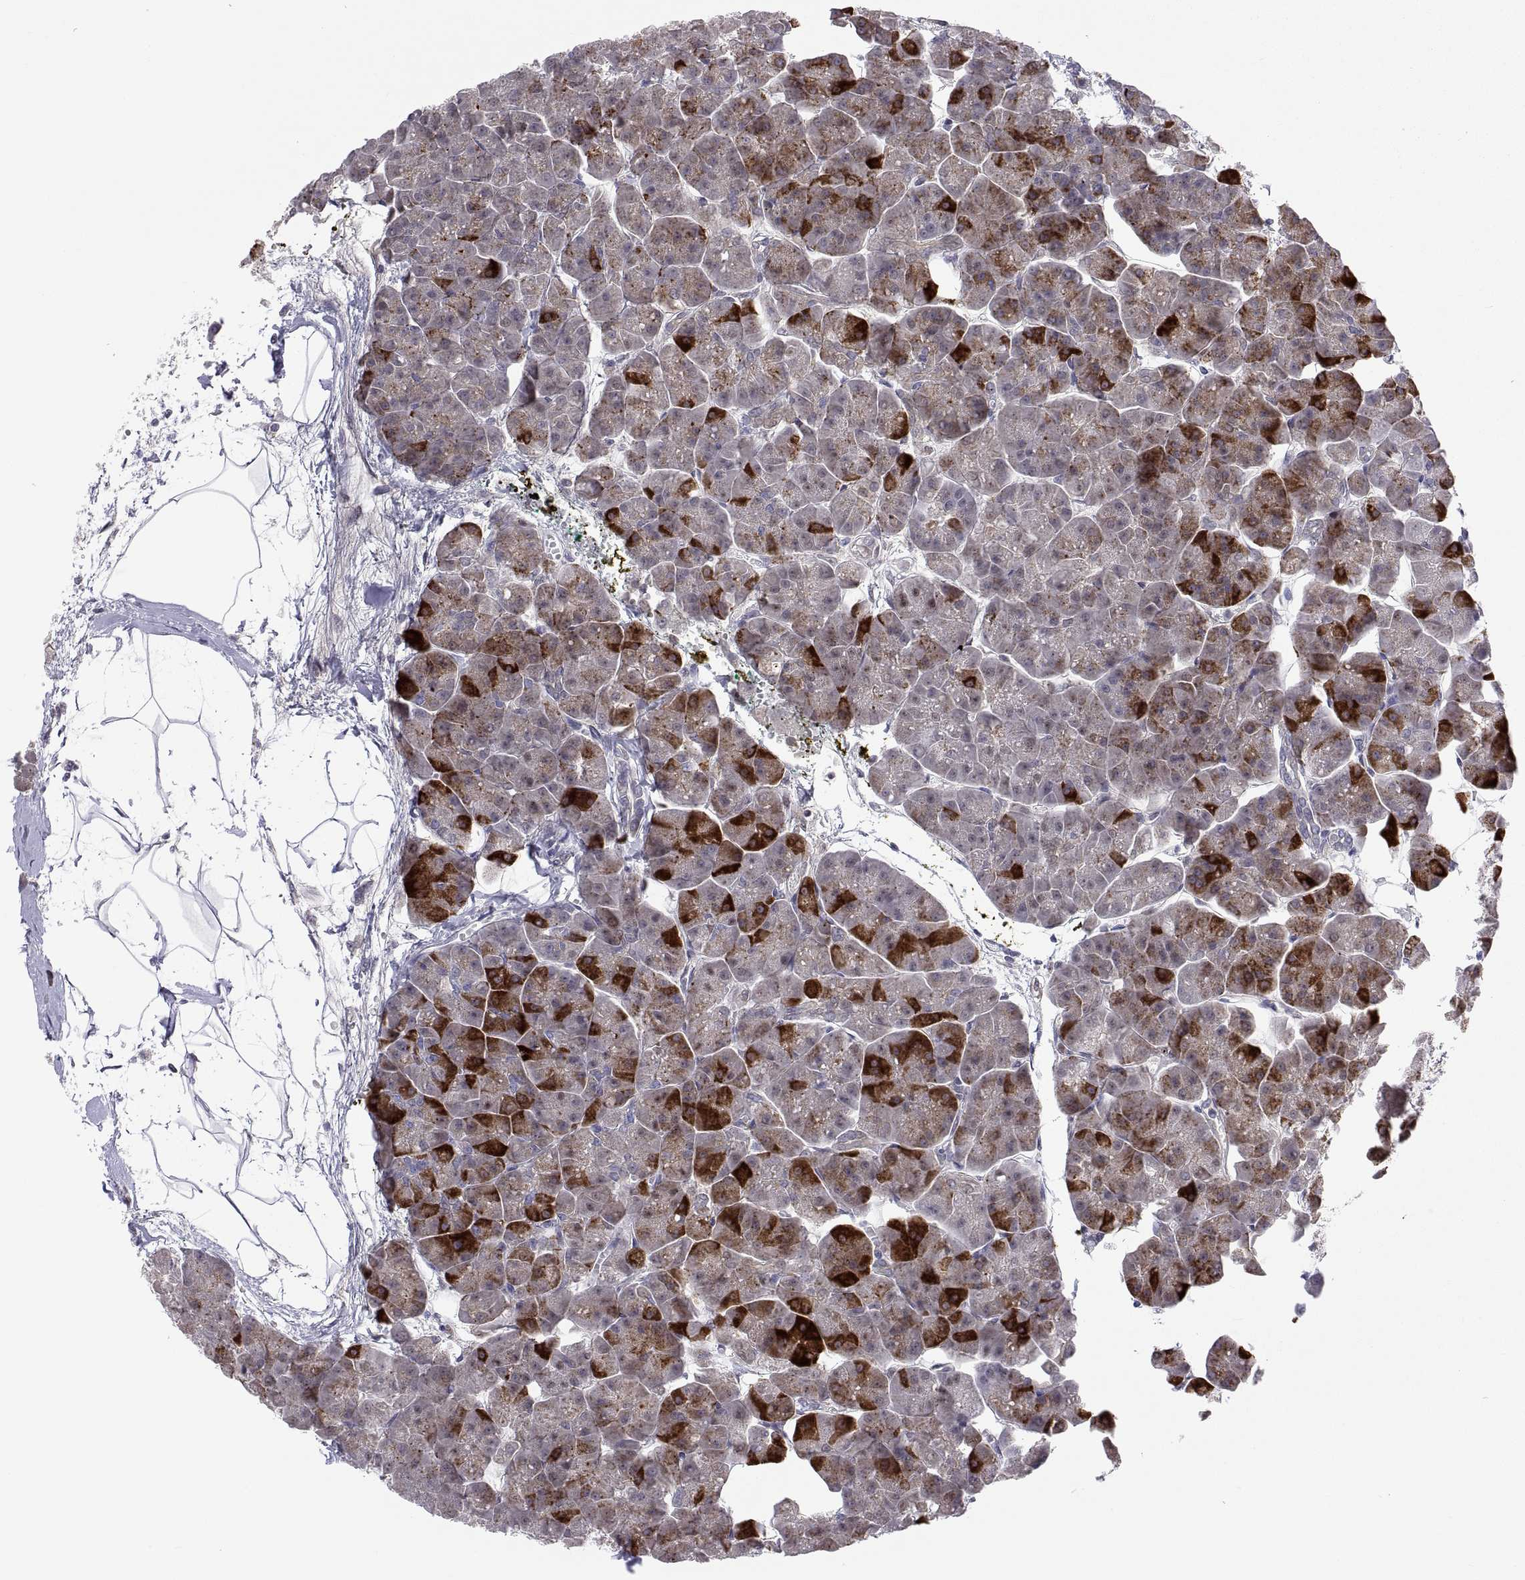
{"staining": {"intensity": "strong", "quantity": "25%-75%", "location": "cytoplasmic/membranous"}, "tissue": "pancreas", "cell_type": "Exocrine glandular cells", "image_type": "normal", "snomed": [{"axis": "morphology", "description": "Normal tissue, NOS"}, {"axis": "topography", "description": "Adipose tissue"}, {"axis": "topography", "description": "Pancreas"}, {"axis": "topography", "description": "Peripheral nerve tissue"}], "caption": "Immunohistochemistry (IHC) staining of unremarkable pancreas, which demonstrates high levels of strong cytoplasmic/membranous staining in about 25%-75% of exocrine glandular cells indicating strong cytoplasmic/membranous protein positivity. The staining was performed using DAB (brown) for protein detection and nuclei were counterstained in hematoxylin (blue).", "gene": "CHCT1", "patient": {"sex": "female", "age": 58}}